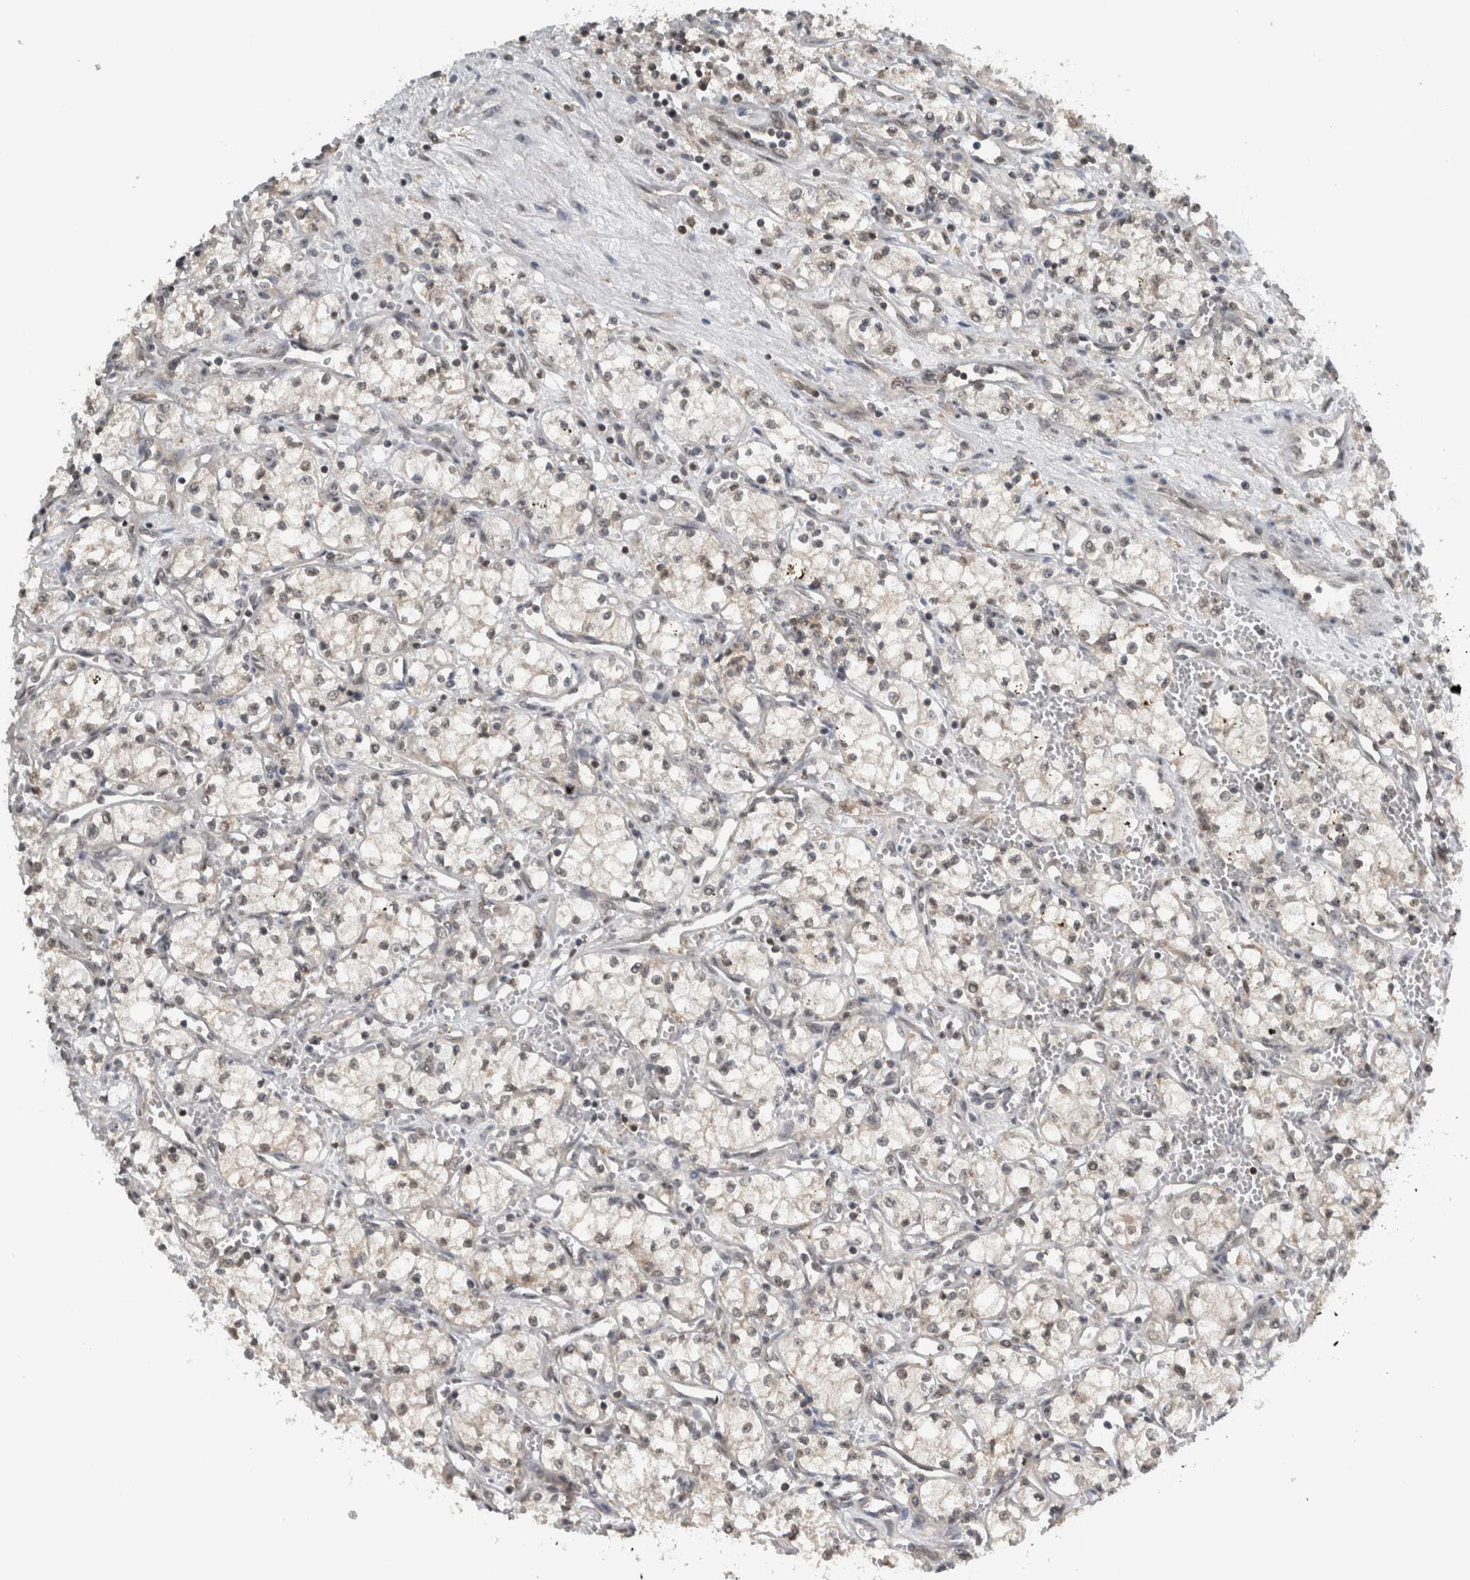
{"staining": {"intensity": "weak", "quantity": "25%-75%", "location": "nuclear"}, "tissue": "renal cancer", "cell_type": "Tumor cells", "image_type": "cancer", "snomed": [{"axis": "morphology", "description": "Adenocarcinoma, NOS"}, {"axis": "topography", "description": "Kidney"}], "caption": "The histopathology image demonstrates a brown stain indicating the presence of a protein in the nuclear of tumor cells in renal cancer (adenocarcinoma).", "gene": "SPAG7", "patient": {"sex": "male", "age": 59}}